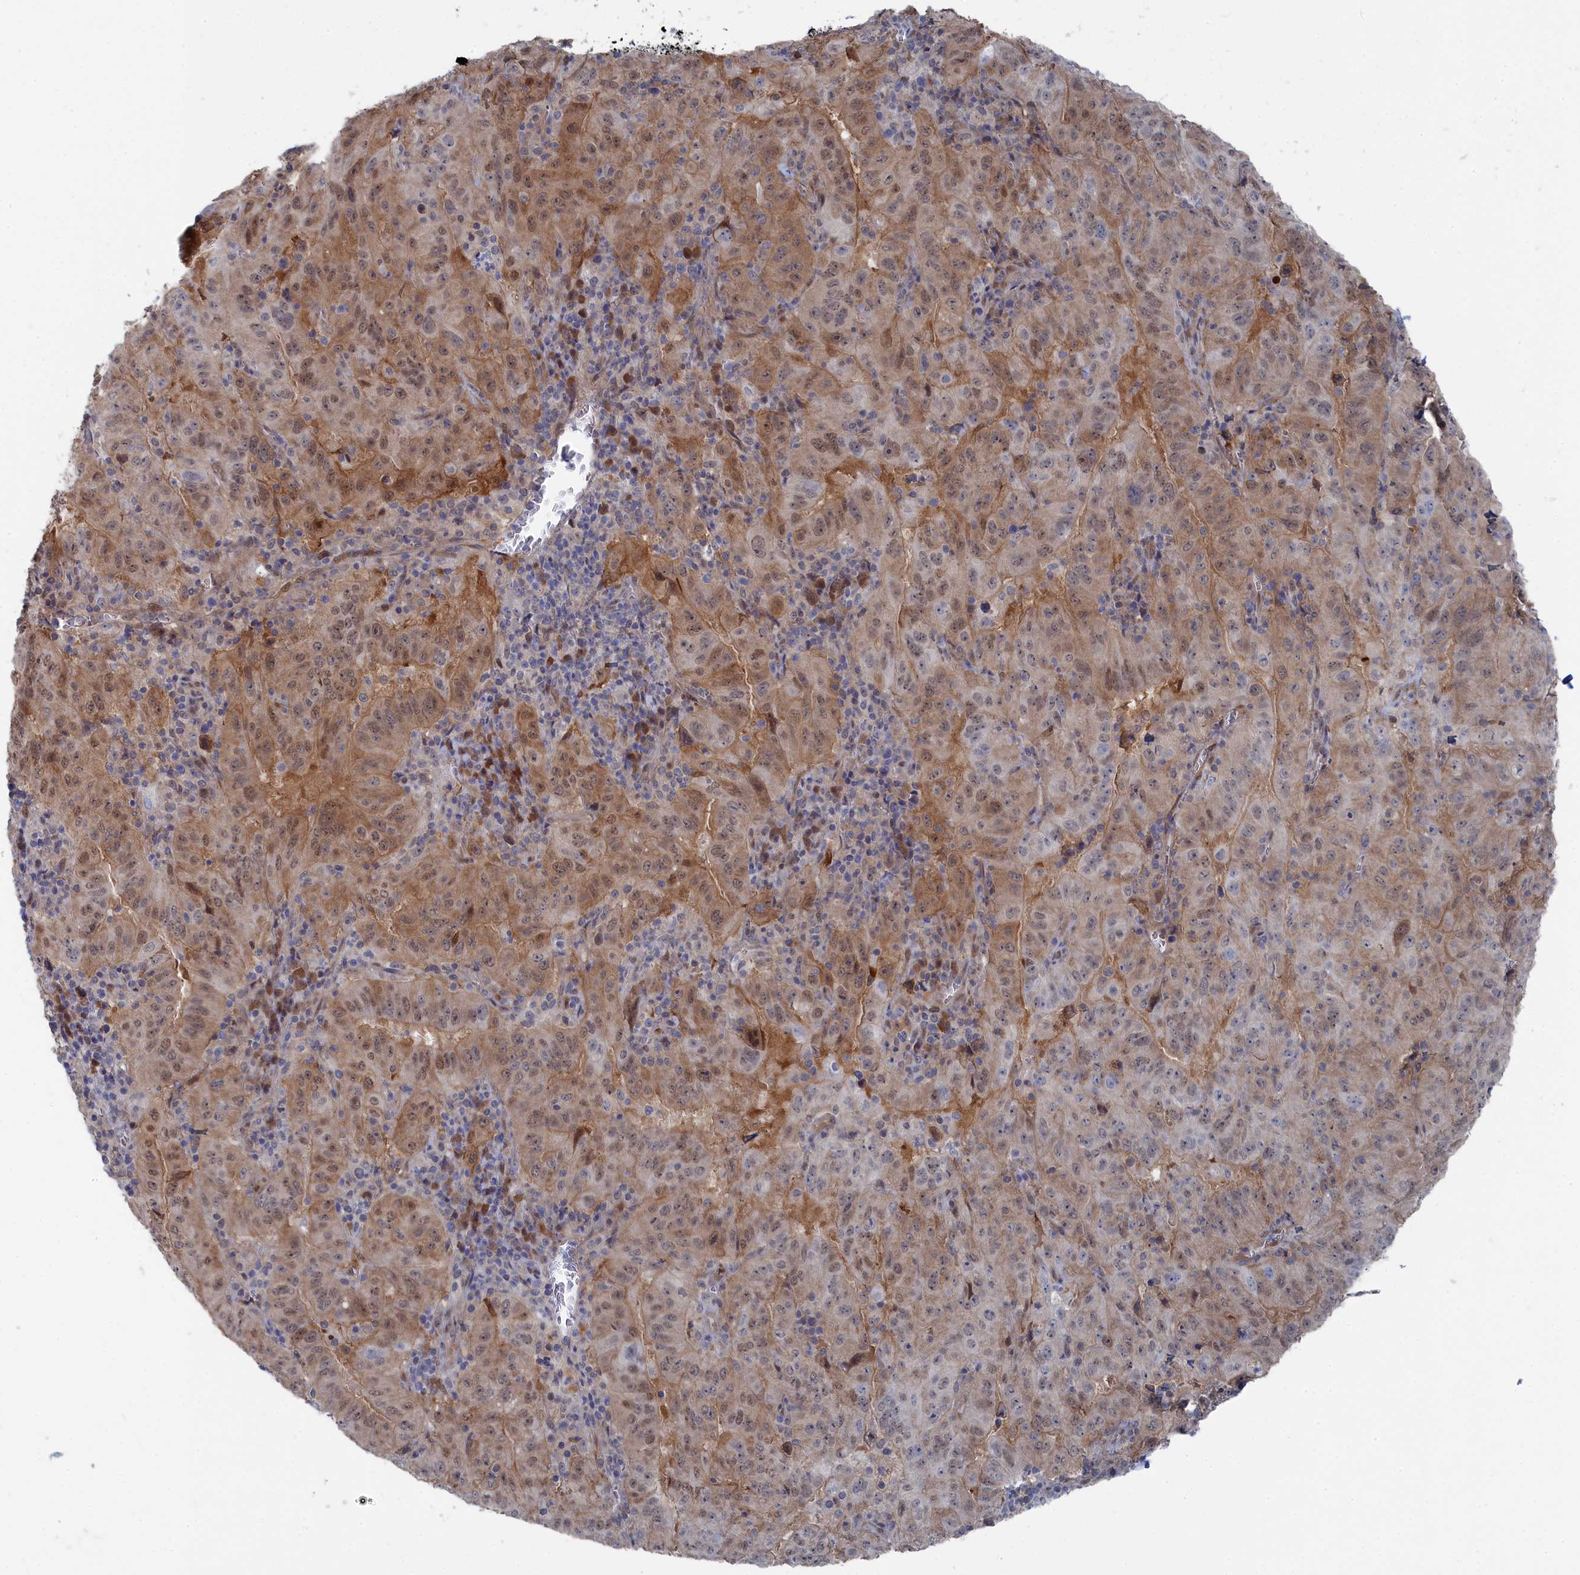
{"staining": {"intensity": "weak", "quantity": ">75%", "location": "cytoplasmic/membranous,nuclear"}, "tissue": "pancreatic cancer", "cell_type": "Tumor cells", "image_type": "cancer", "snomed": [{"axis": "morphology", "description": "Adenocarcinoma, NOS"}, {"axis": "topography", "description": "Pancreas"}], "caption": "Brown immunohistochemical staining in pancreatic cancer reveals weak cytoplasmic/membranous and nuclear positivity in approximately >75% of tumor cells.", "gene": "IRGQ", "patient": {"sex": "male", "age": 63}}